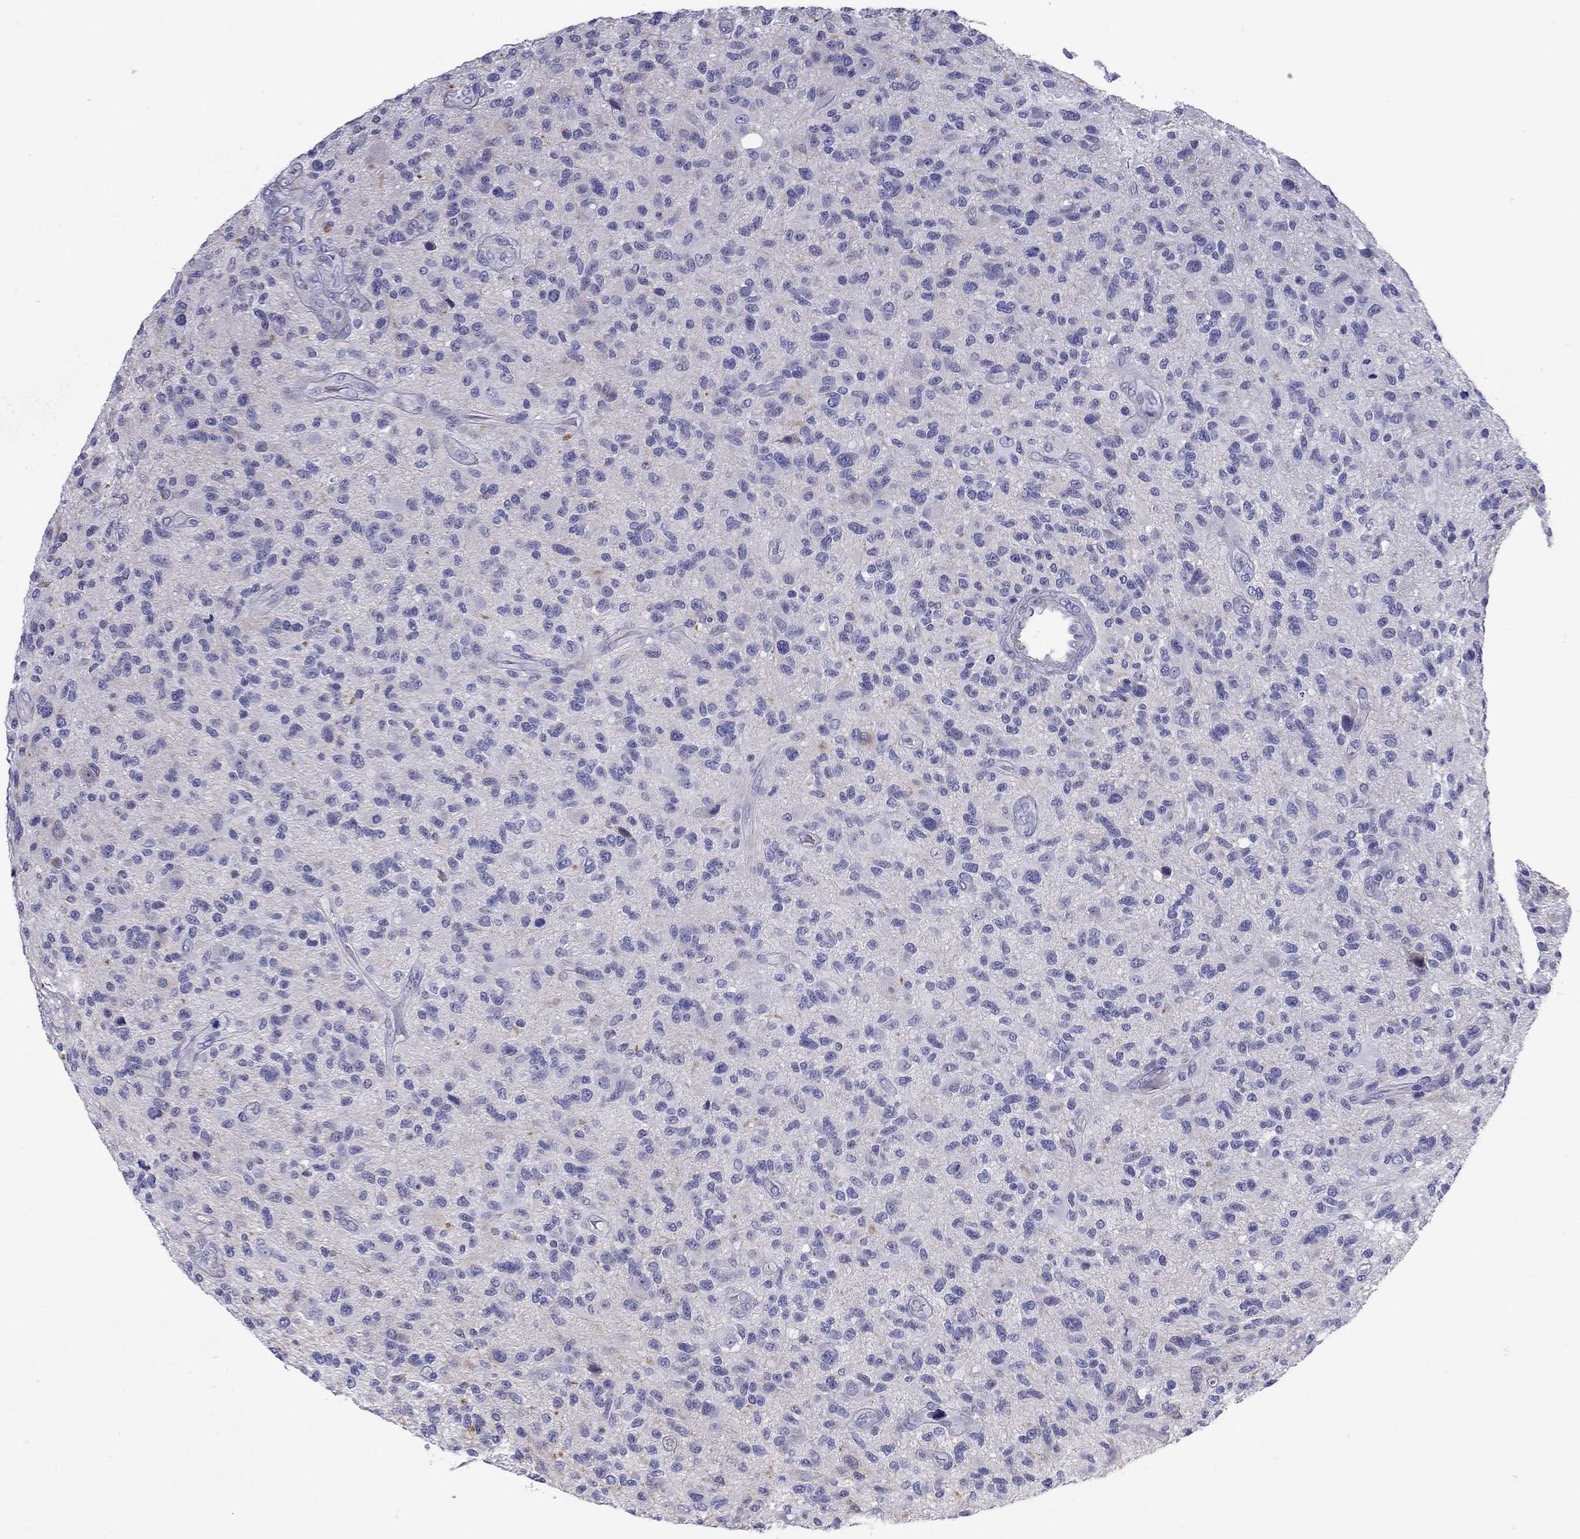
{"staining": {"intensity": "negative", "quantity": "none", "location": "none"}, "tissue": "glioma", "cell_type": "Tumor cells", "image_type": "cancer", "snomed": [{"axis": "morphology", "description": "Glioma, malignant, High grade"}, {"axis": "topography", "description": "Brain"}], "caption": "Tumor cells show no significant staining in malignant high-grade glioma. The staining is performed using DAB brown chromogen with nuclei counter-stained in using hematoxylin.", "gene": "CMYA5", "patient": {"sex": "male", "age": 47}}